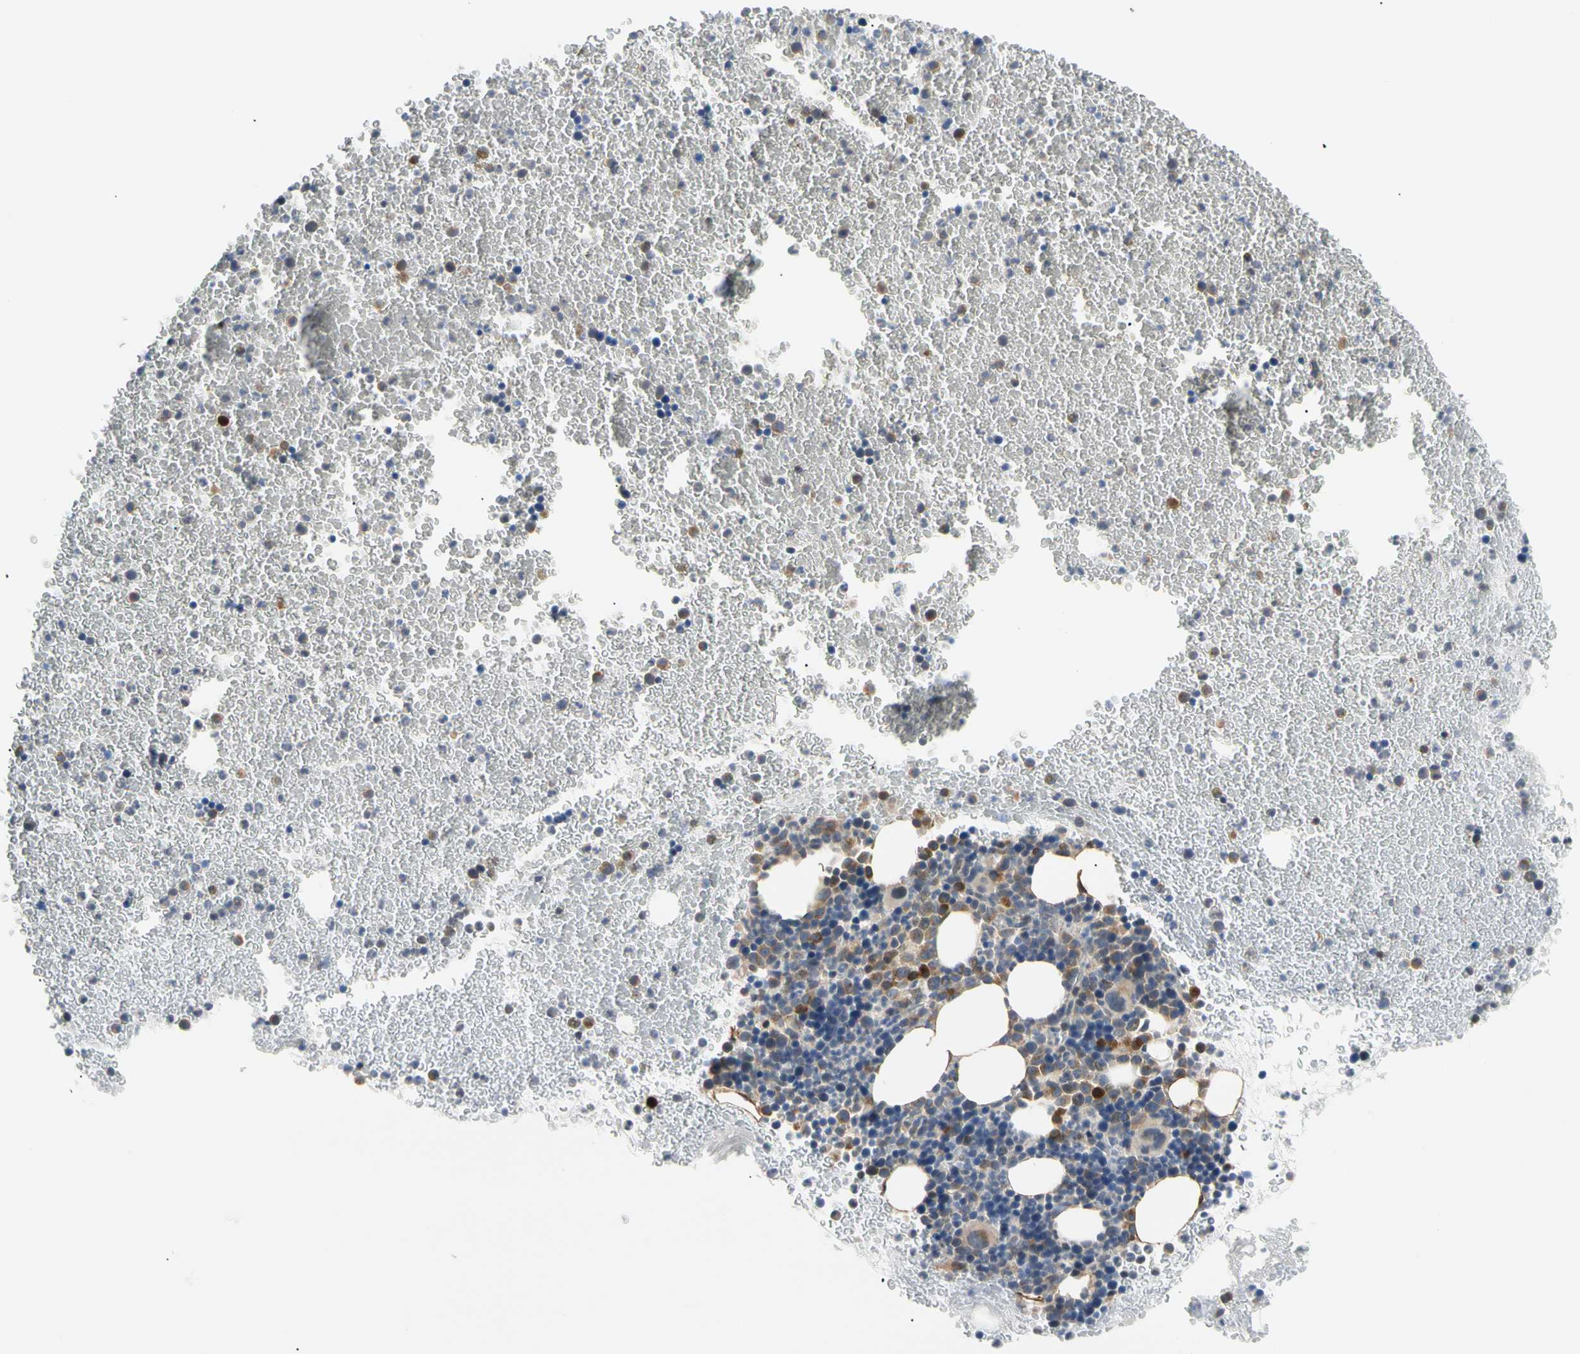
{"staining": {"intensity": "weak", "quantity": "<25%", "location": "cytoplasmic/membranous"}, "tissue": "bone marrow", "cell_type": "Hematopoietic cells", "image_type": "normal", "snomed": [{"axis": "morphology", "description": "Normal tissue, NOS"}, {"axis": "topography", "description": "Bone marrow"}], "caption": "DAB (3,3'-diaminobenzidine) immunohistochemical staining of unremarkable human bone marrow exhibits no significant expression in hematopoietic cells.", "gene": "SEC23B", "patient": {"sex": "female", "age": 53}}